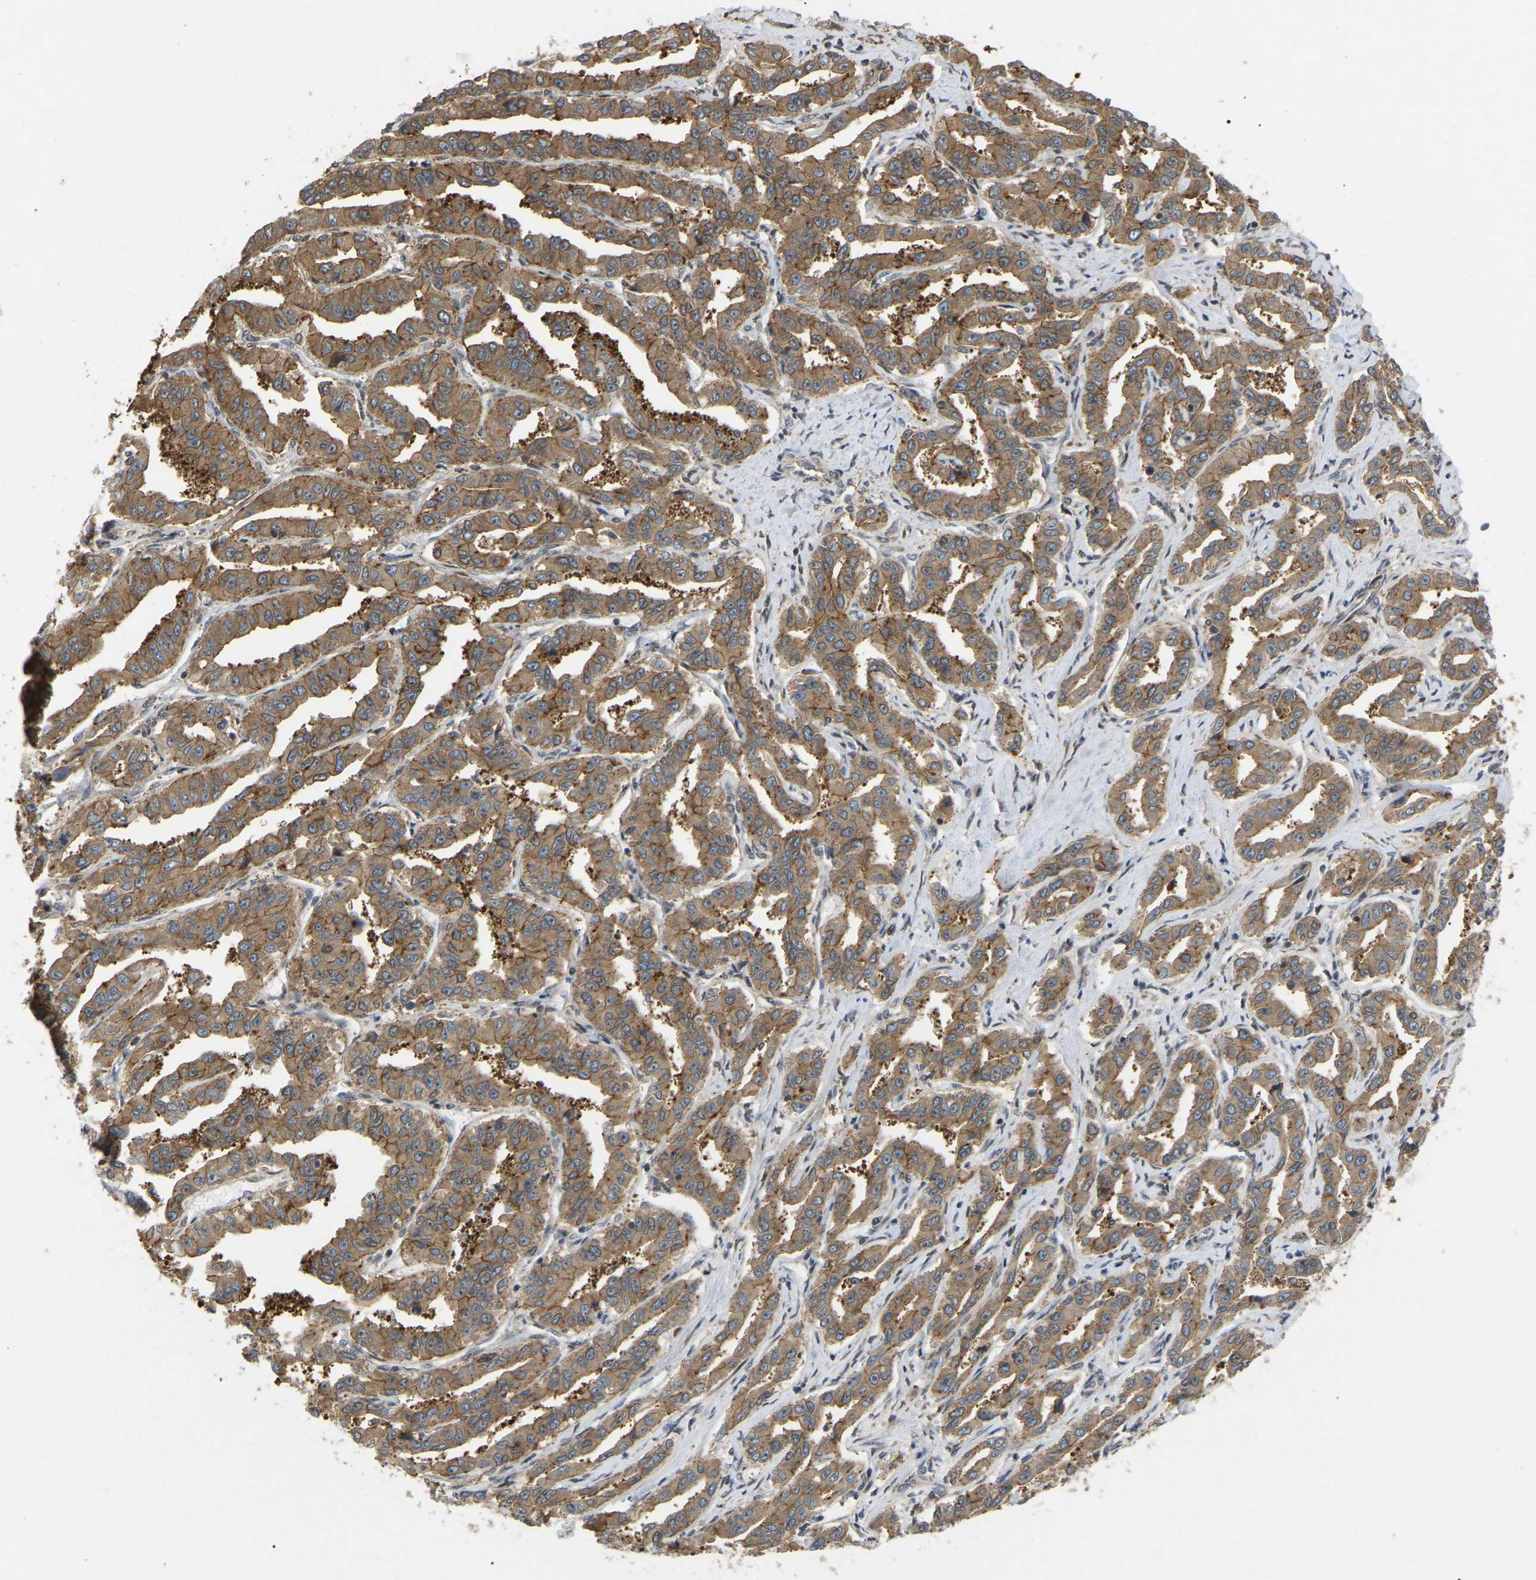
{"staining": {"intensity": "moderate", "quantity": ">75%", "location": "cytoplasmic/membranous"}, "tissue": "liver cancer", "cell_type": "Tumor cells", "image_type": "cancer", "snomed": [{"axis": "morphology", "description": "Cholangiocarcinoma"}, {"axis": "topography", "description": "Liver"}], "caption": "An immunohistochemistry (IHC) image of neoplastic tissue is shown. Protein staining in brown shows moderate cytoplasmic/membranous positivity in liver cancer within tumor cells.", "gene": "KIAA1549", "patient": {"sex": "male", "age": 59}}